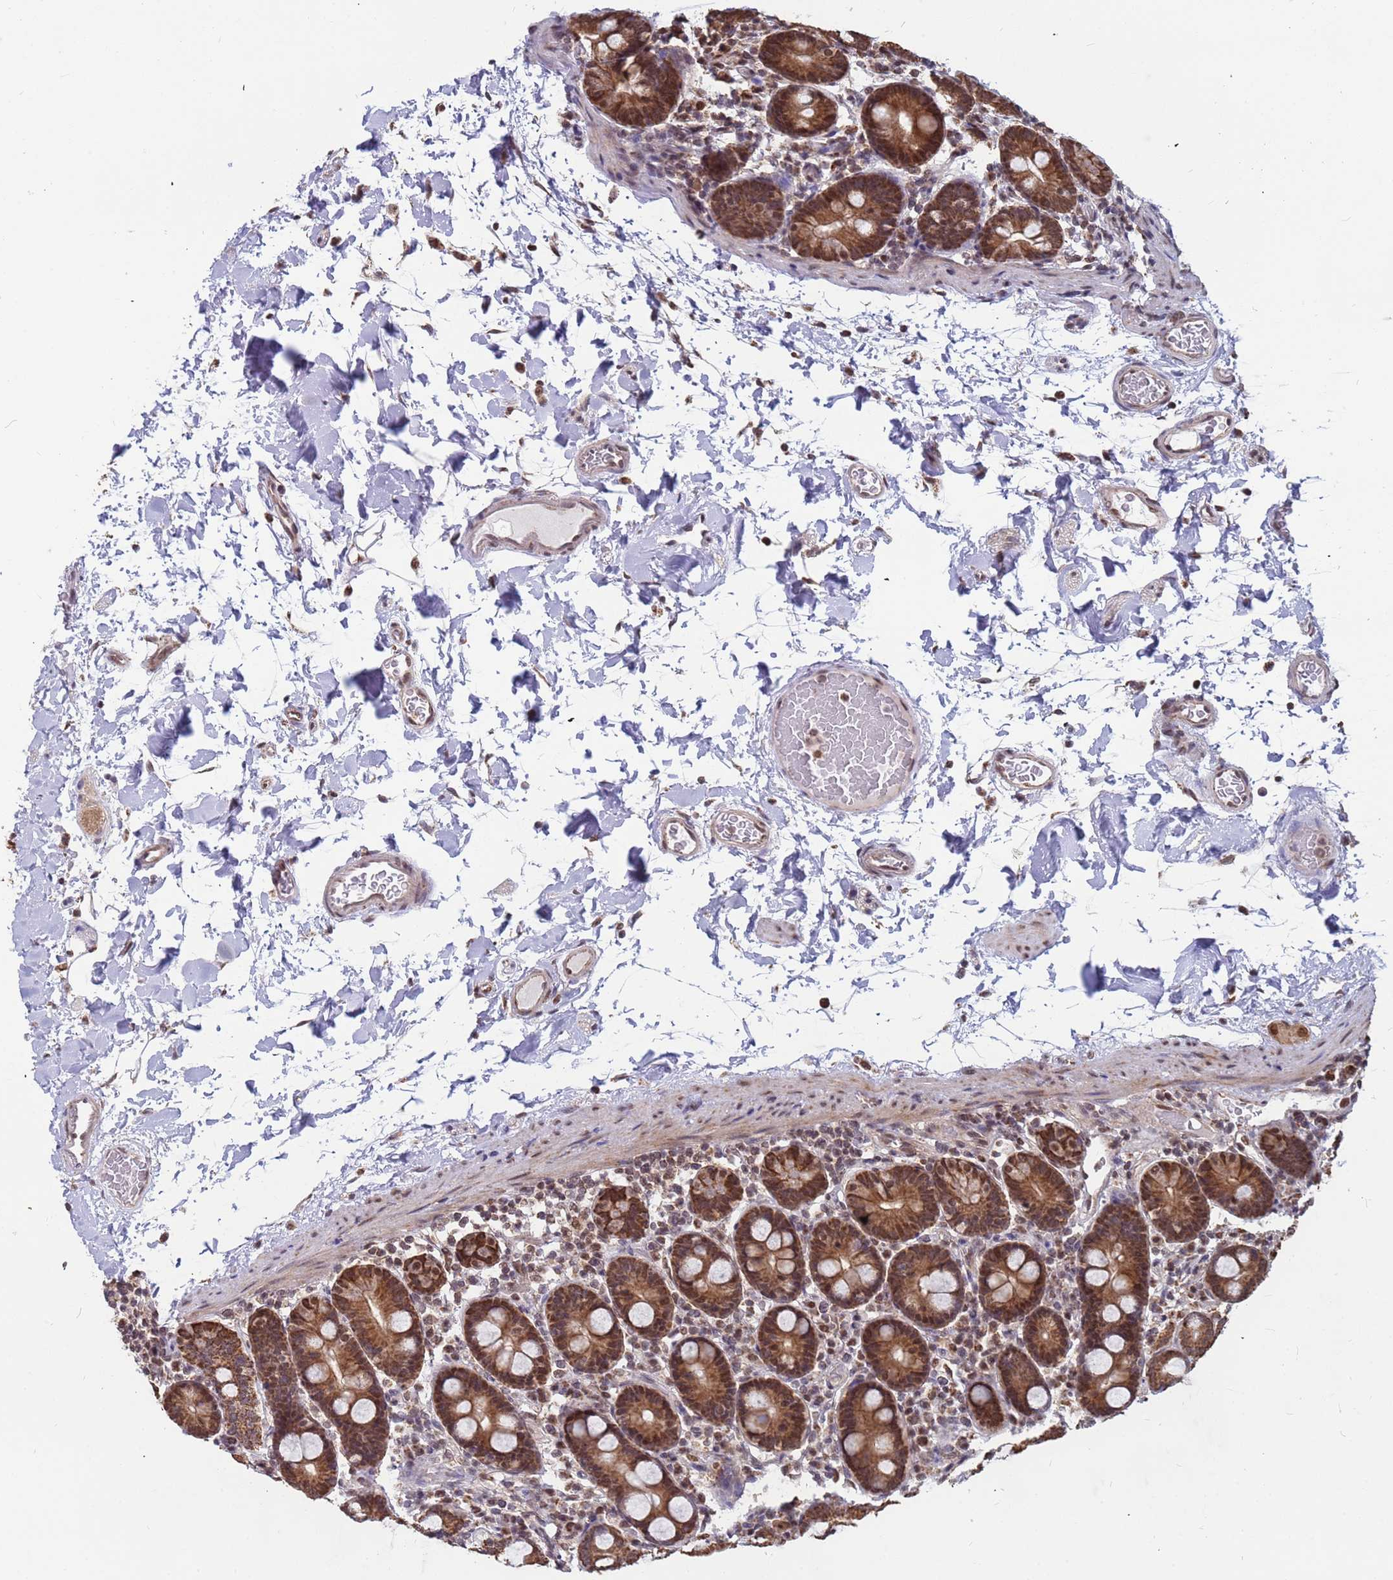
{"staining": {"intensity": "strong", "quantity": ">75%", "location": "cytoplasmic/membranous,nuclear"}, "tissue": "duodenum", "cell_type": "Glandular cells", "image_type": "normal", "snomed": [{"axis": "morphology", "description": "Normal tissue, NOS"}, {"axis": "topography", "description": "Duodenum"}], "caption": "Duodenum stained with DAB (3,3'-diaminobenzidine) immunohistochemistry exhibits high levels of strong cytoplasmic/membranous,nuclear positivity in about >75% of glandular cells.", "gene": "DENND2B", "patient": {"sex": "male", "age": 55}}